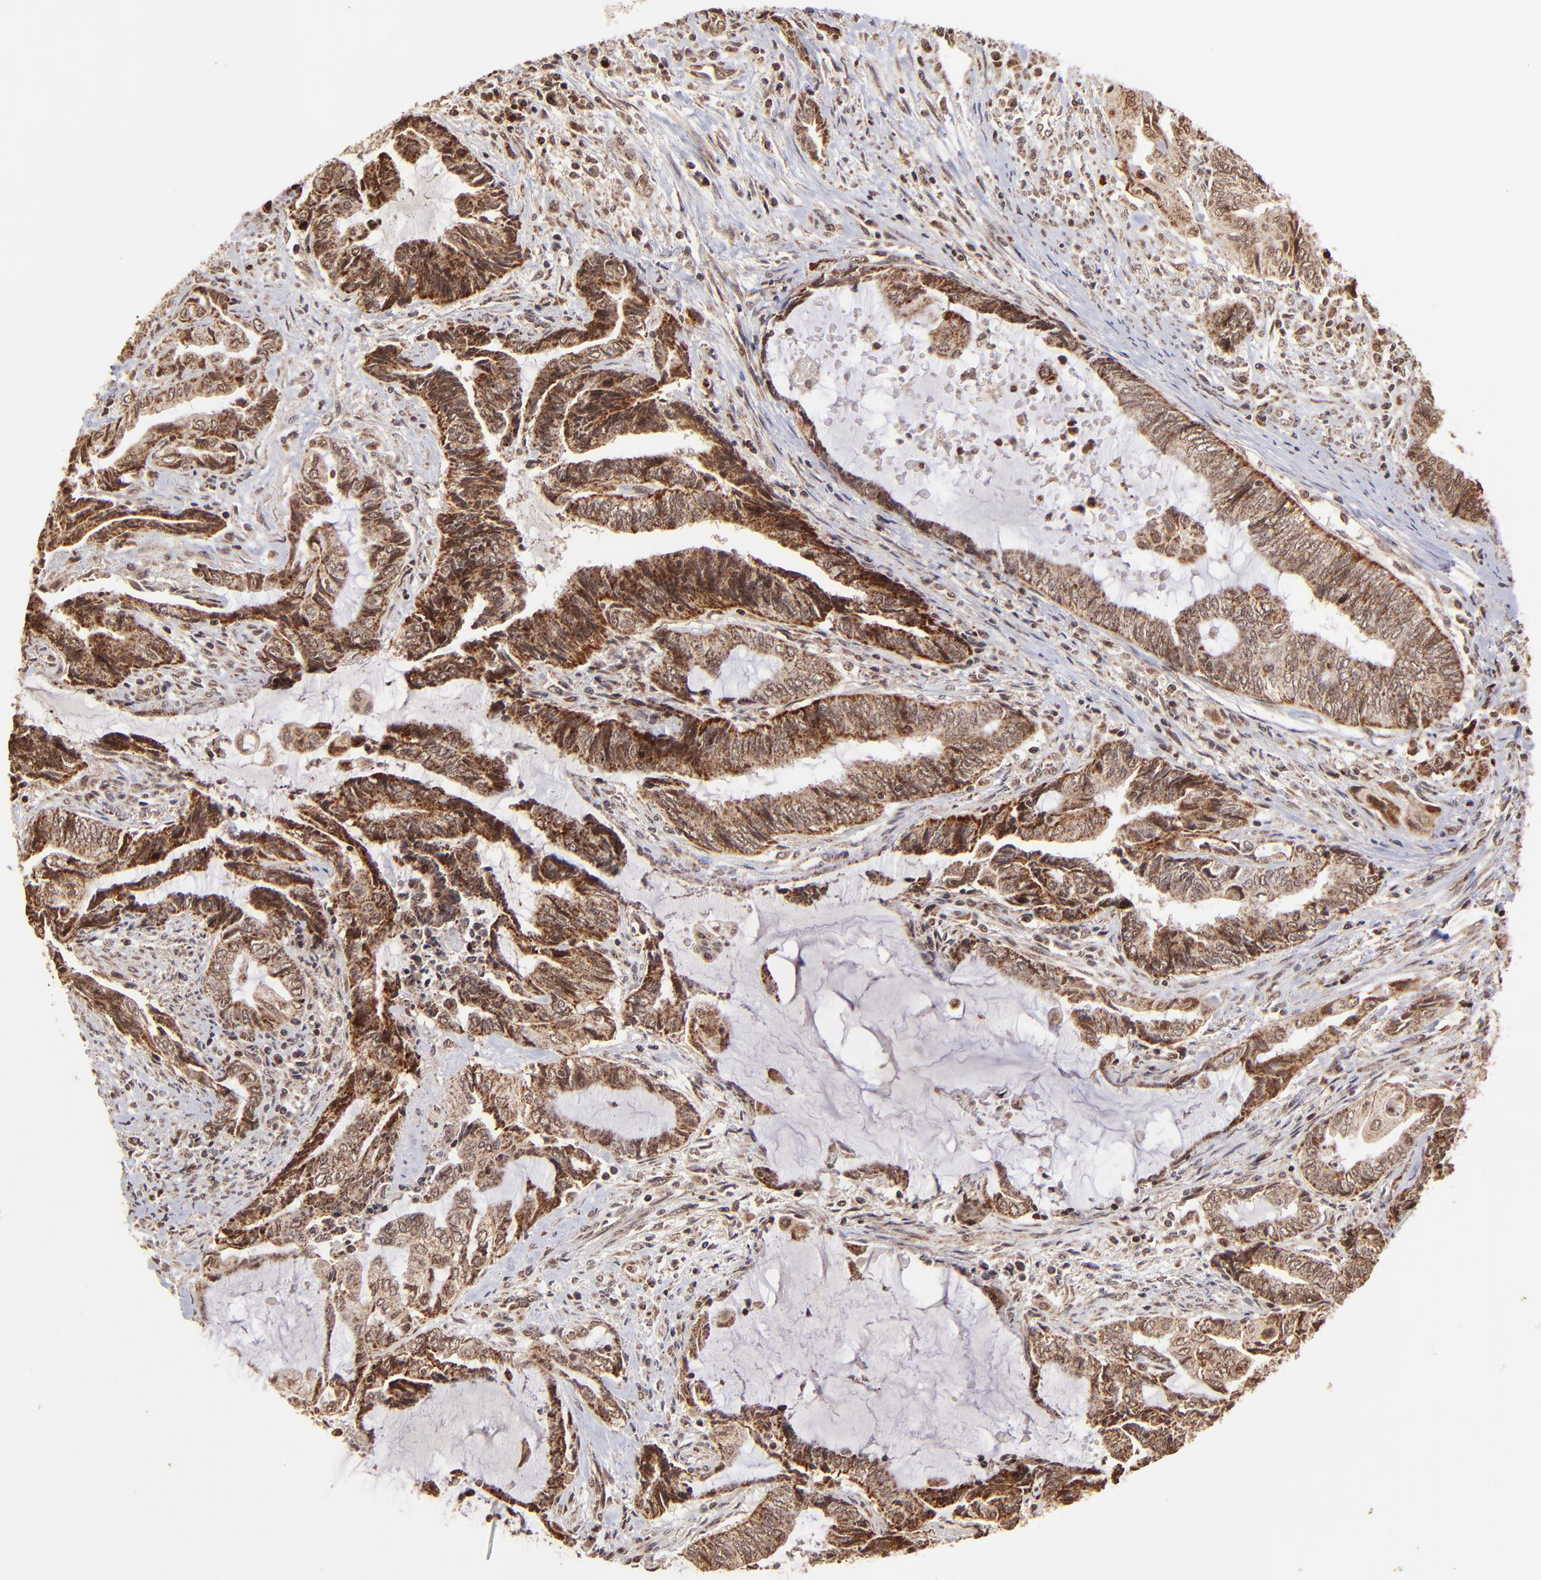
{"staining": {"intensity": "strong", "quantity": ">75%", "location": "cytoplasmic/membranous"}, "tissue": "endometrial cancer", "cell_type": "Tumor cells", "image_type": "cancer", "snomed": [{"axis": "morphology", "description": "Adenocarcinoma, NOS"}, {"axis": "topography", "description": "Uterus"}, {"axis": "topography", "description": "Endometrium"}], "caption": "Adenocarcinoma (endometrial) stained with a protein marker shows strong staining in tumor cells.", "gene": "MED15", "patient": {"sex": "female", "age": 70}}